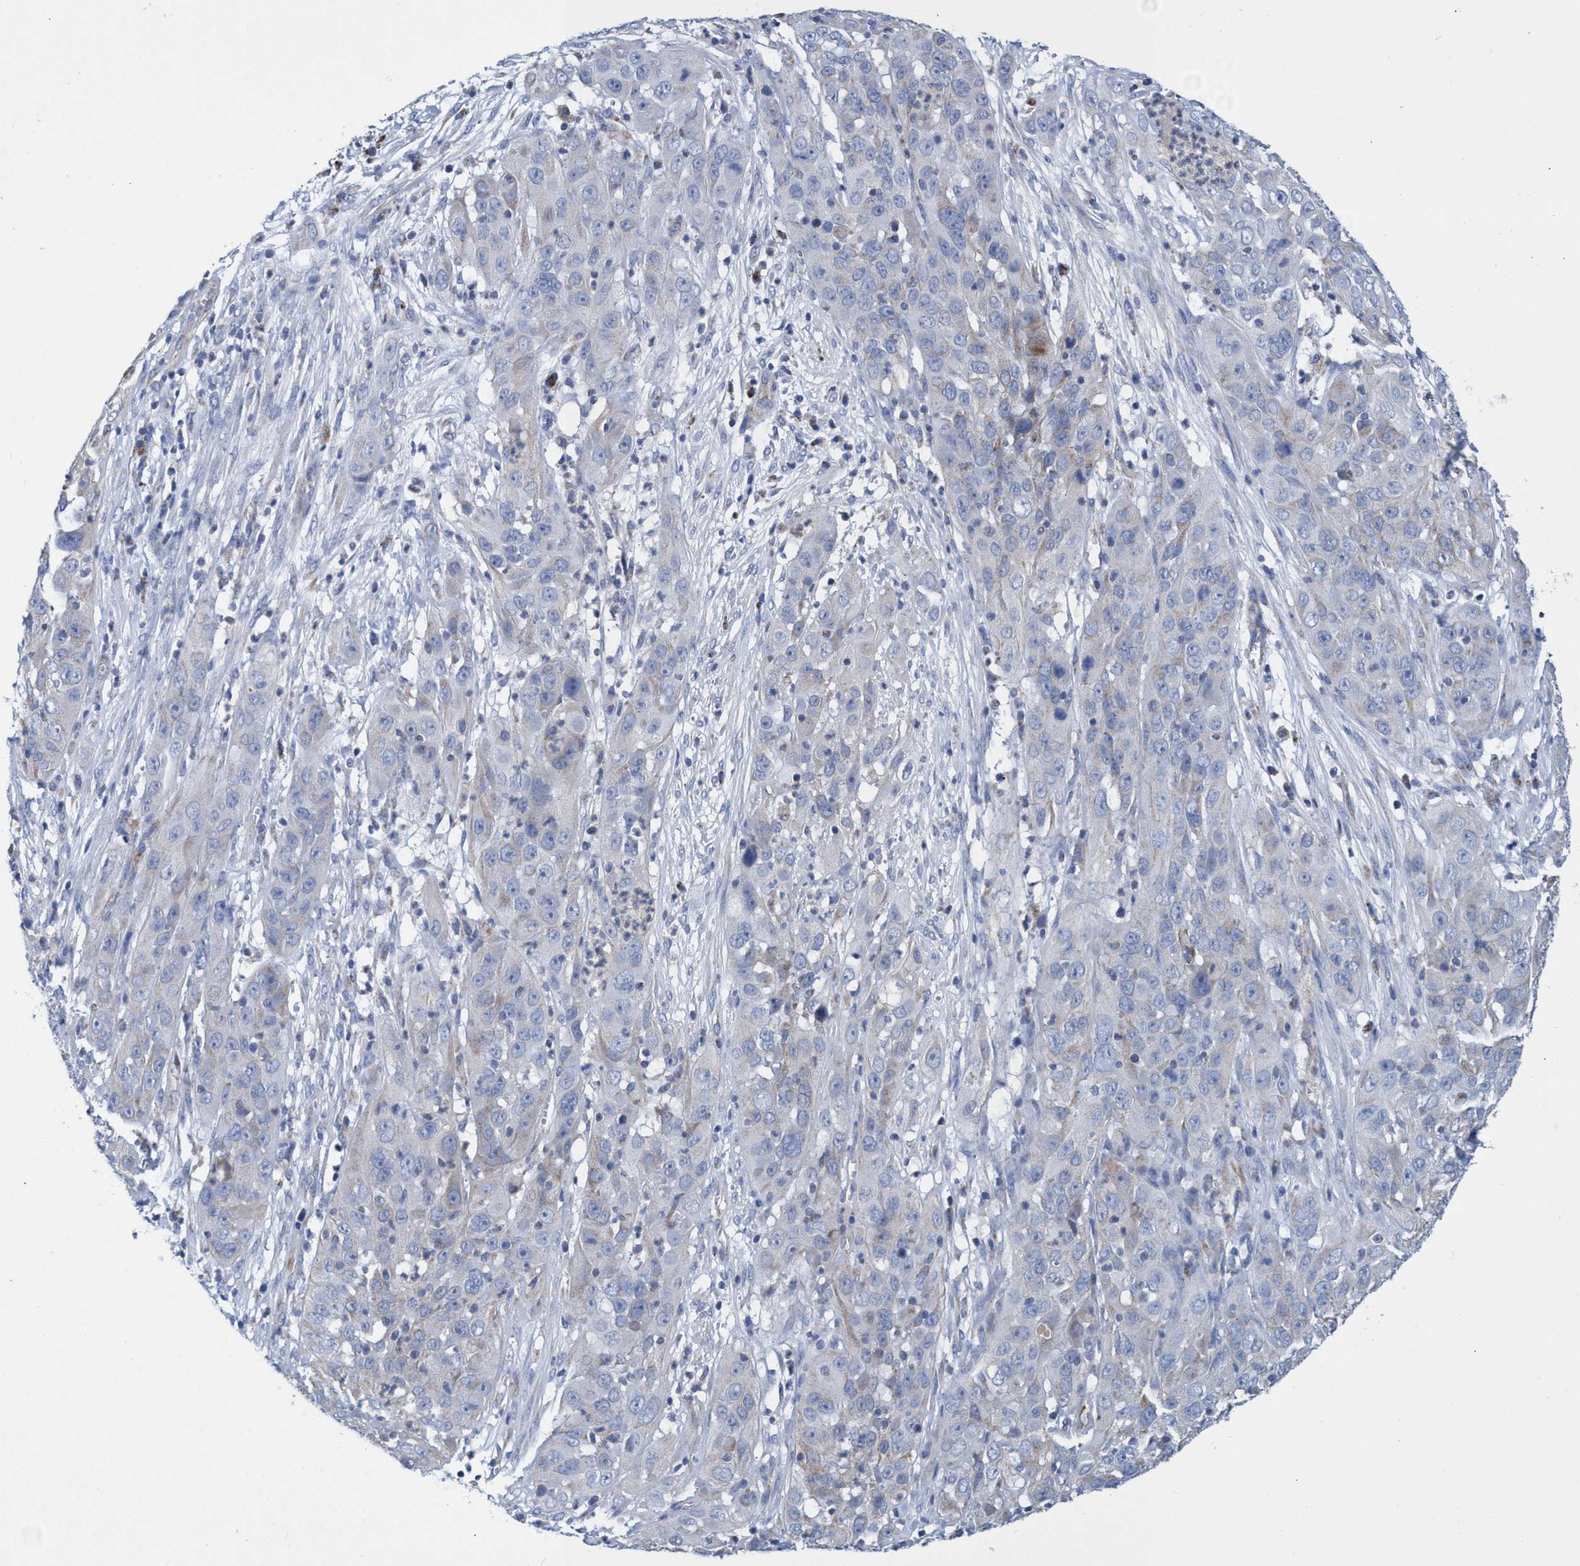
{"staining": {"intensity": "weak", "quantity": "<25%", "location": "cytoplasmic/membranous"}, "tissue": "cervical cancer", "cell_type": "Tumor cells", "image_type": "cancer", "snomed": [{"axis": "morphology", "description": "Squamous cell carcinoma, NOS"}, {"axis": "topography", "description": "Cervix"}], "caption": "An image of human squamous cell carcinoma (cervical) is negative for staining in tumor cells.", "gene": "ZNF750", "patient": {"sex": "female", "age": 32}}